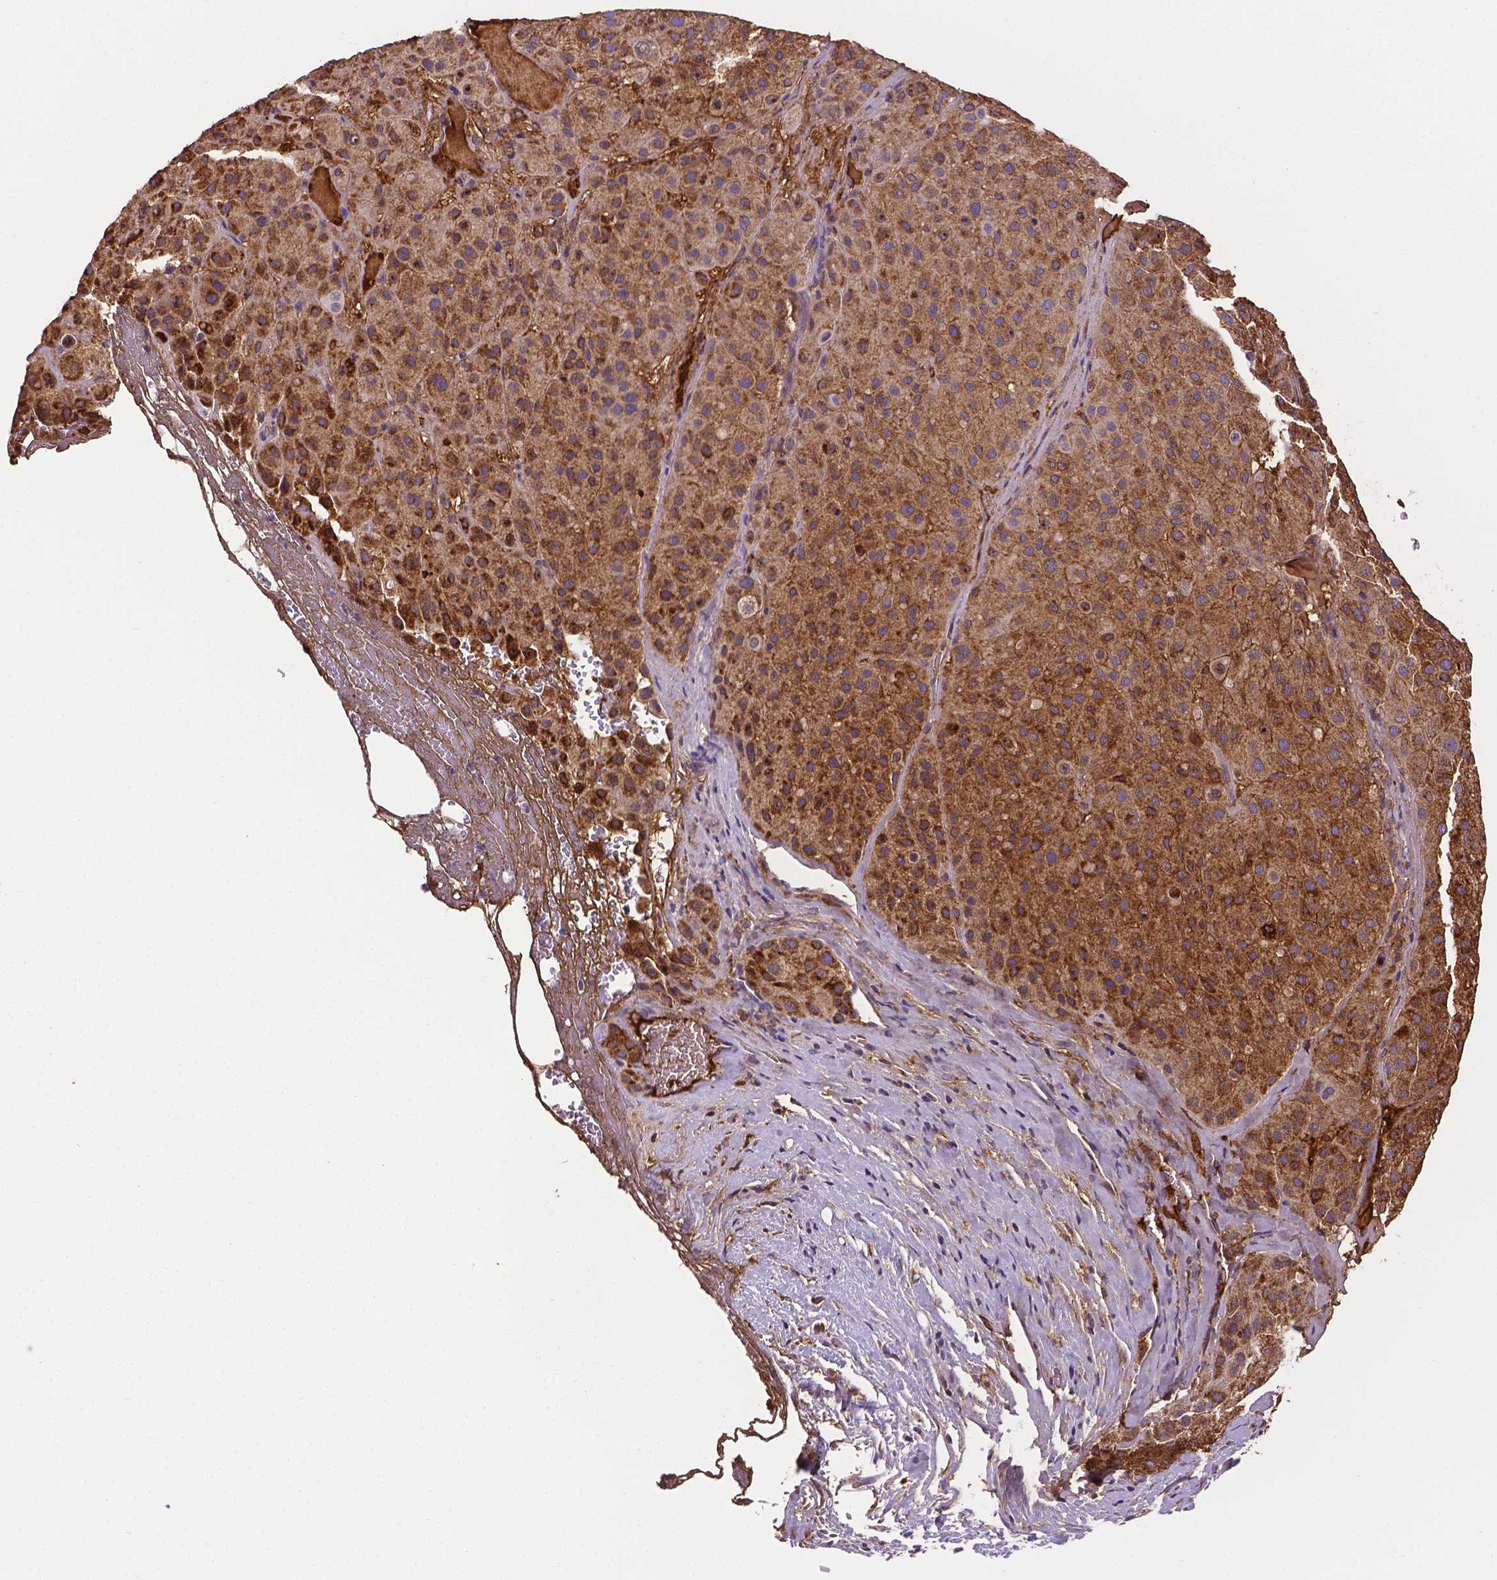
{"staining": {"intensity": "strong", "quantity": ">75%", "location": "cytoplasmic/membranous"}, "tissue": "melanoma", "cell_type": "Tumor cells", "image_type": "cancer", "snomed": [{"axis": "morphology", "description": "Malignant melanoma, Metastatic site"}, {"axis": "topography", "description": "Smooth muscle"}], "caption": "Approximately >75% of tumor cells in human malignant melanoma (metastatic site) exhibit strong cytoplasmic/membranous protein staining as visualized by brown immunohistochemical staining.", "gene": "APOE", "patient": {"sex": "male", "age": 41}}